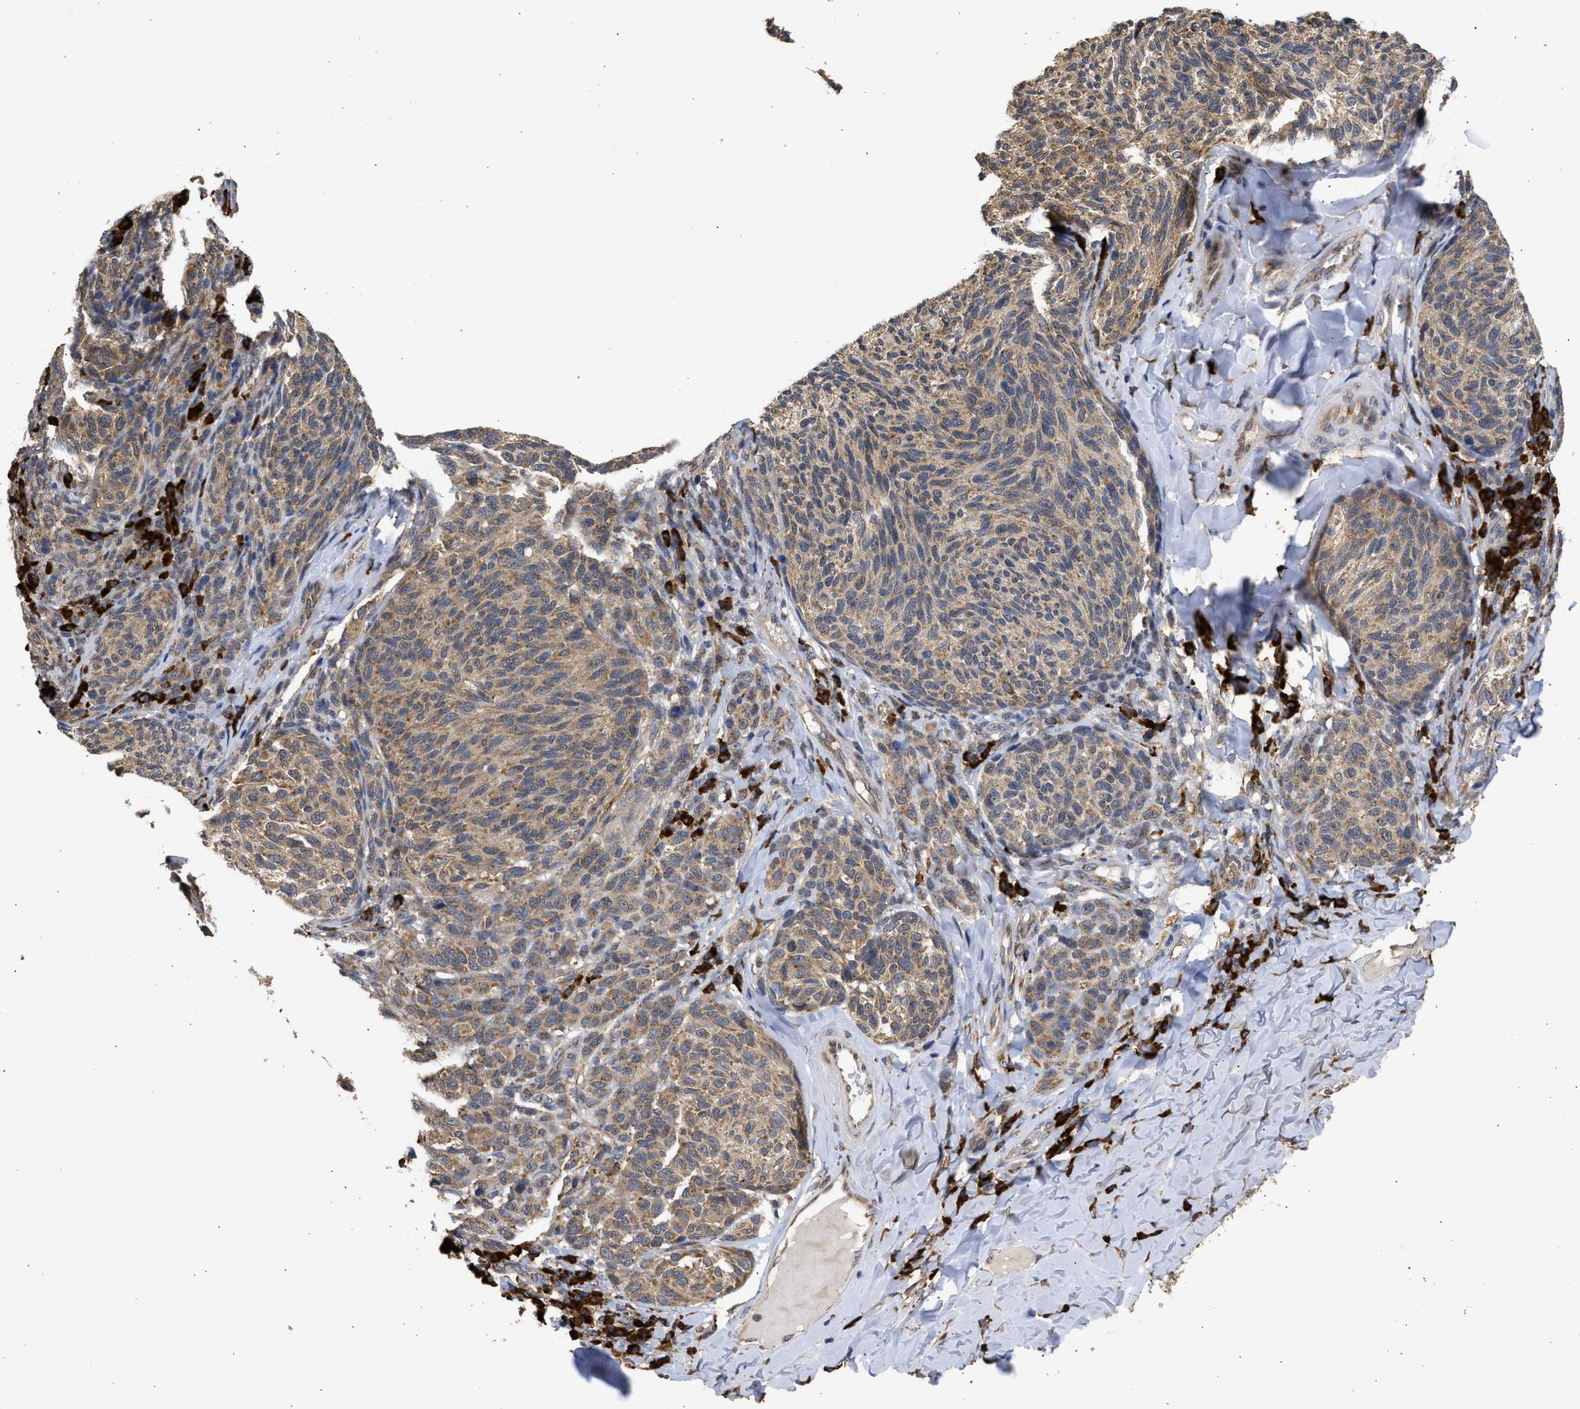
{"staining": {"intensity": "weak", "quantity": ">75%", "location": "cytoplasmic/membranous"}, "tissue": "melanoma", "cell_type": "Tumor cells", "image_type": "cancer", "snomed": [{"axis": "morphology", "description": "Malignant melanoma, NOS"}, {"axis": "topography", "description": "Skin"}], "caption": "Weak cytoplasmic/membranous staining is appreciated in approximately >75% of tumor cells in melanoma.", "gene": "DNAJC1", "patient": {"sex": "female", "age": 73}}